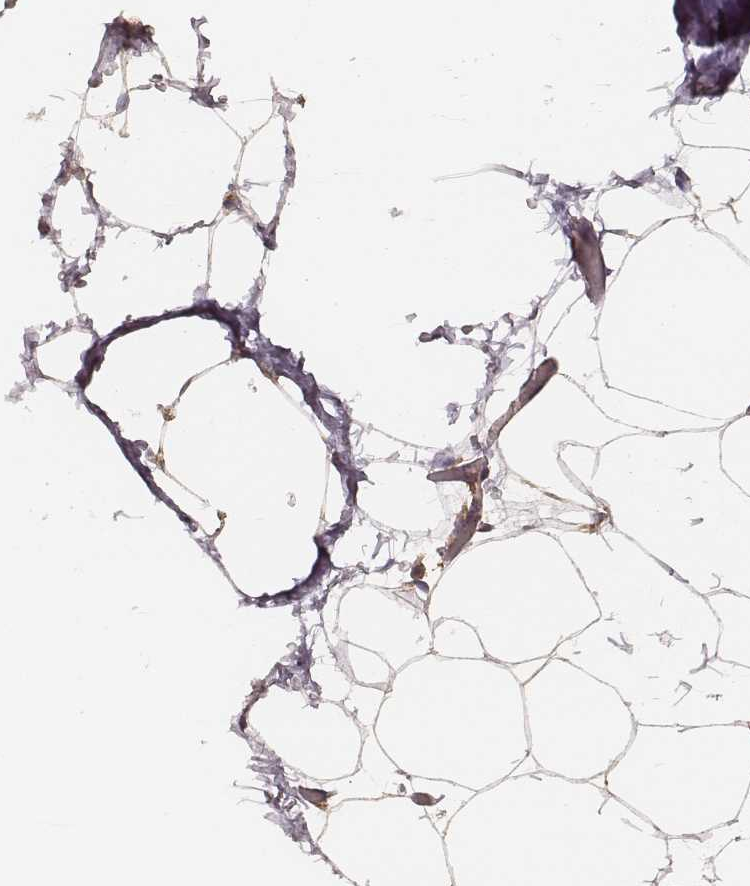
{"staining": {"intensity": "moderate", "quantity": ">75%", "location": "cytoplasmic/membranous"}, "tissue": "adipose tissue", "cell_type": "Adipocytes", "image_type": "normal", "snomed": [{"axis": "morphology", "description": "Normal tissue, NOS"}, {"axis": "topography", "description": "Adipose tissue"}], "caption": "Immunohistochemistry (IHC) staining of unremarkable adipose tissue, which reveals medium levels of moderate cytoplasmic/membranous positivity in about >75% of adipocytes indicating moderate cytoplasmic/membranous protein staining. The staining was performed using DAB (3,3'-diaminobenzidine) (brown) for protein detection and nuclei were counterstained in hematoxylin (blue).", "gene": "CARS1", "patient": {"sex": "male", "age": 57}}